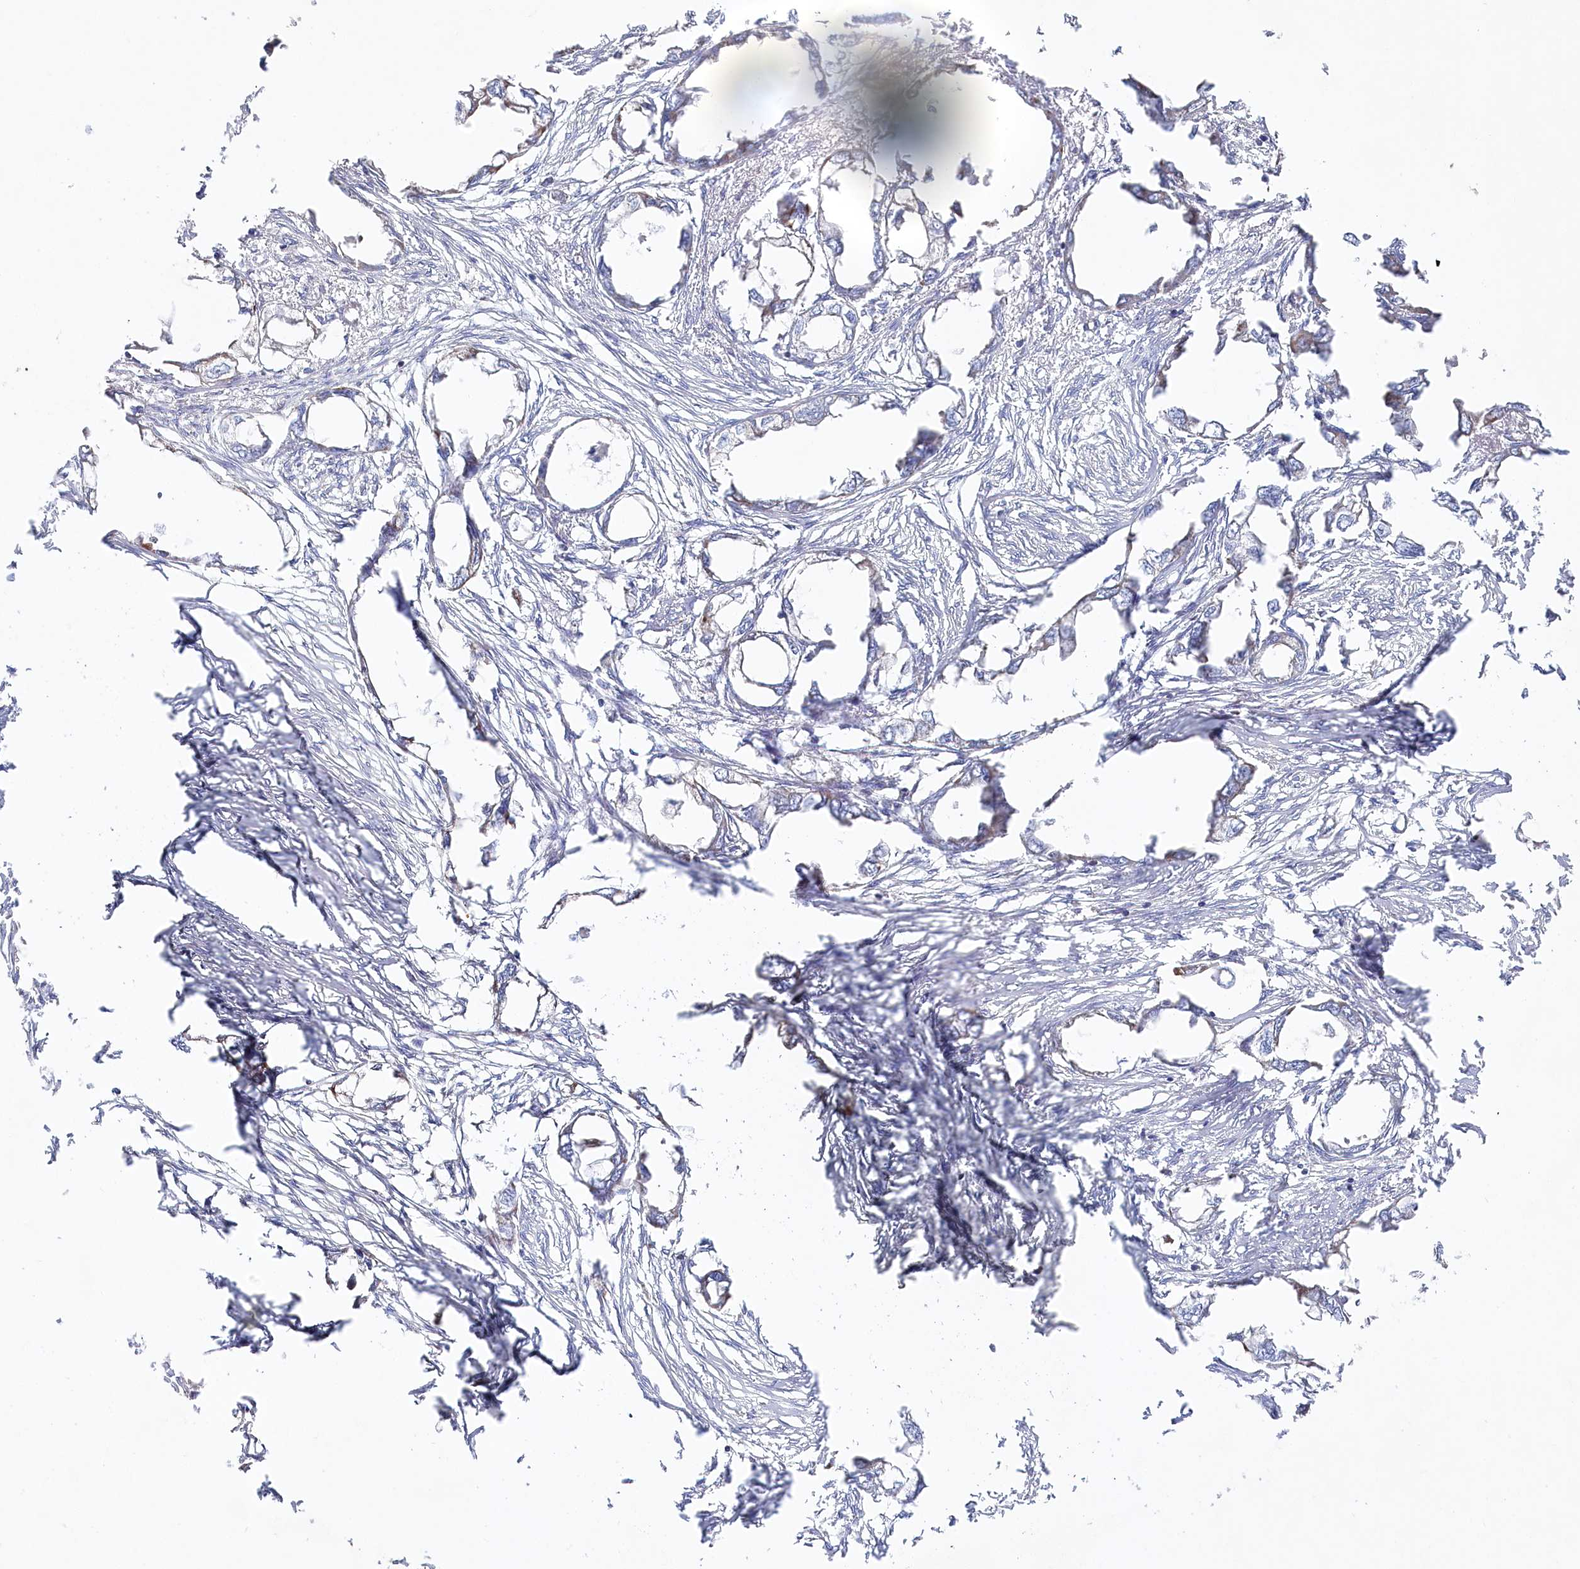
{"staining": {"intensity": "weak", "quantity": "<25%", "location": "cytoplasmic/membranous"}, "tissue": "endometrial cancer", "cell_type": "Tumor cells", "image_type": "cancer", "snomed": [{"axis": "morphology", "description": "Adenocarcinoma, NOS"}, {"axis": "morphology", "description": "Adenocarcinoma, metastatic, NOS"}, {"axis": "topography", "description": "Adipose tissue"}, {"axis": "topography", "description": "Endometrium"}], "caption": "There is no significant positivity in tumor cells of endometrial cancer.", "gene": "GLS2", "patient": {"sex": "female", "age": 67}}